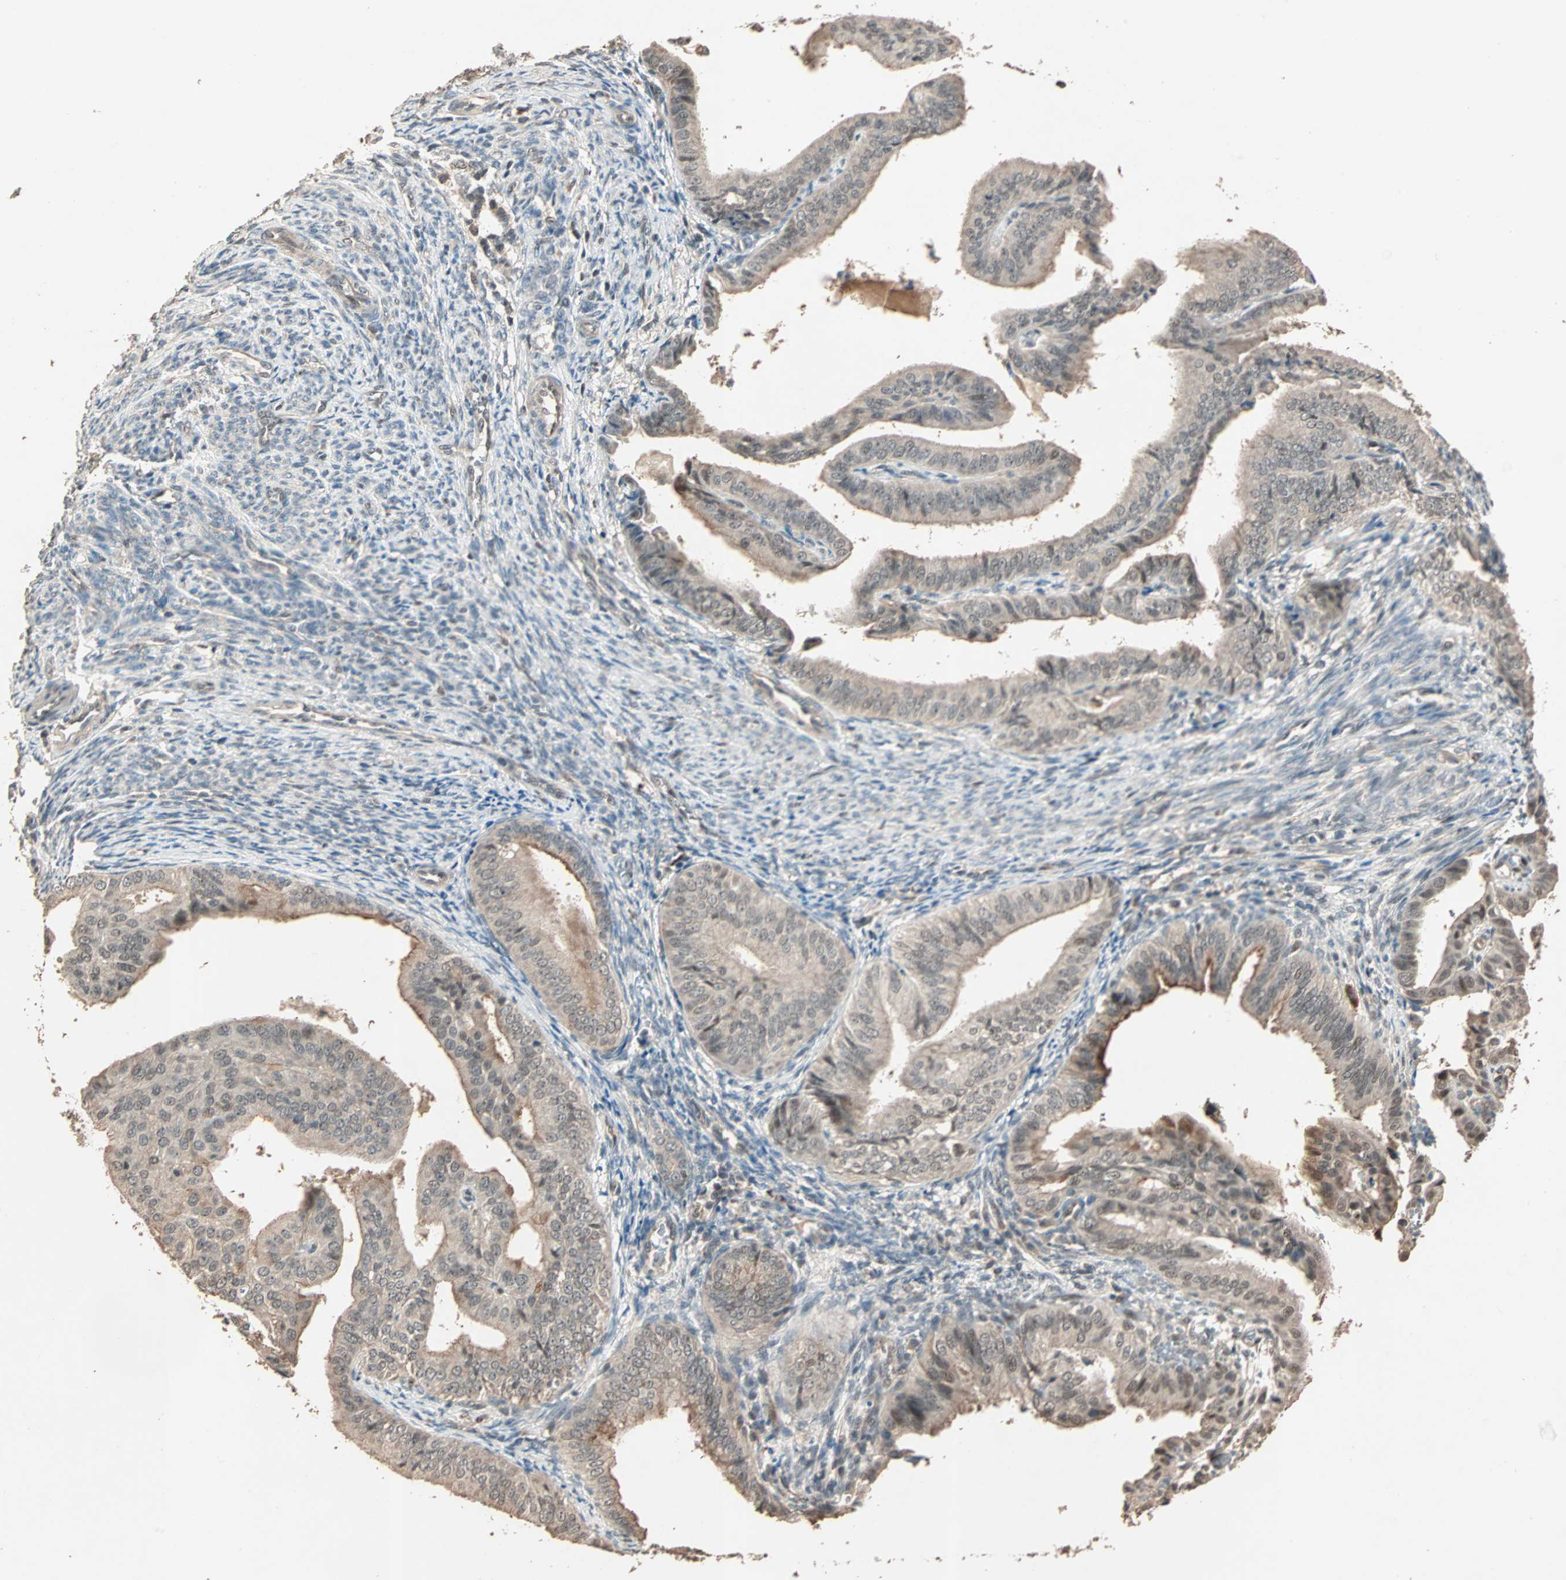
{"staining": {"intensity": "moderate", "quantity": ">75%", "location": "cytoplasmic/membranous,nuclear"}, "tissue": "endometrial cancer", "cell_type": "Tumor cells", "image_type": "cancer", "snomed": [{"axis": "morphology", "description": "Adenocarcinoma, NOS"}, {"axis": "topography", "description": "Endometrium"}], "caption": "Immunohistochemical staining of human endometrial adenocarcinoma shows medium levels of moderate cytoplasmic/membranous and nuclear positivity in approximately >75% of tumor cells. Using DAB (brown) and hematoxylin (blue) stains, captured at high magnification using brightfield microscopy.", "gene": "ZBTB33", "patient": {"sex": "female", "age": 58}}